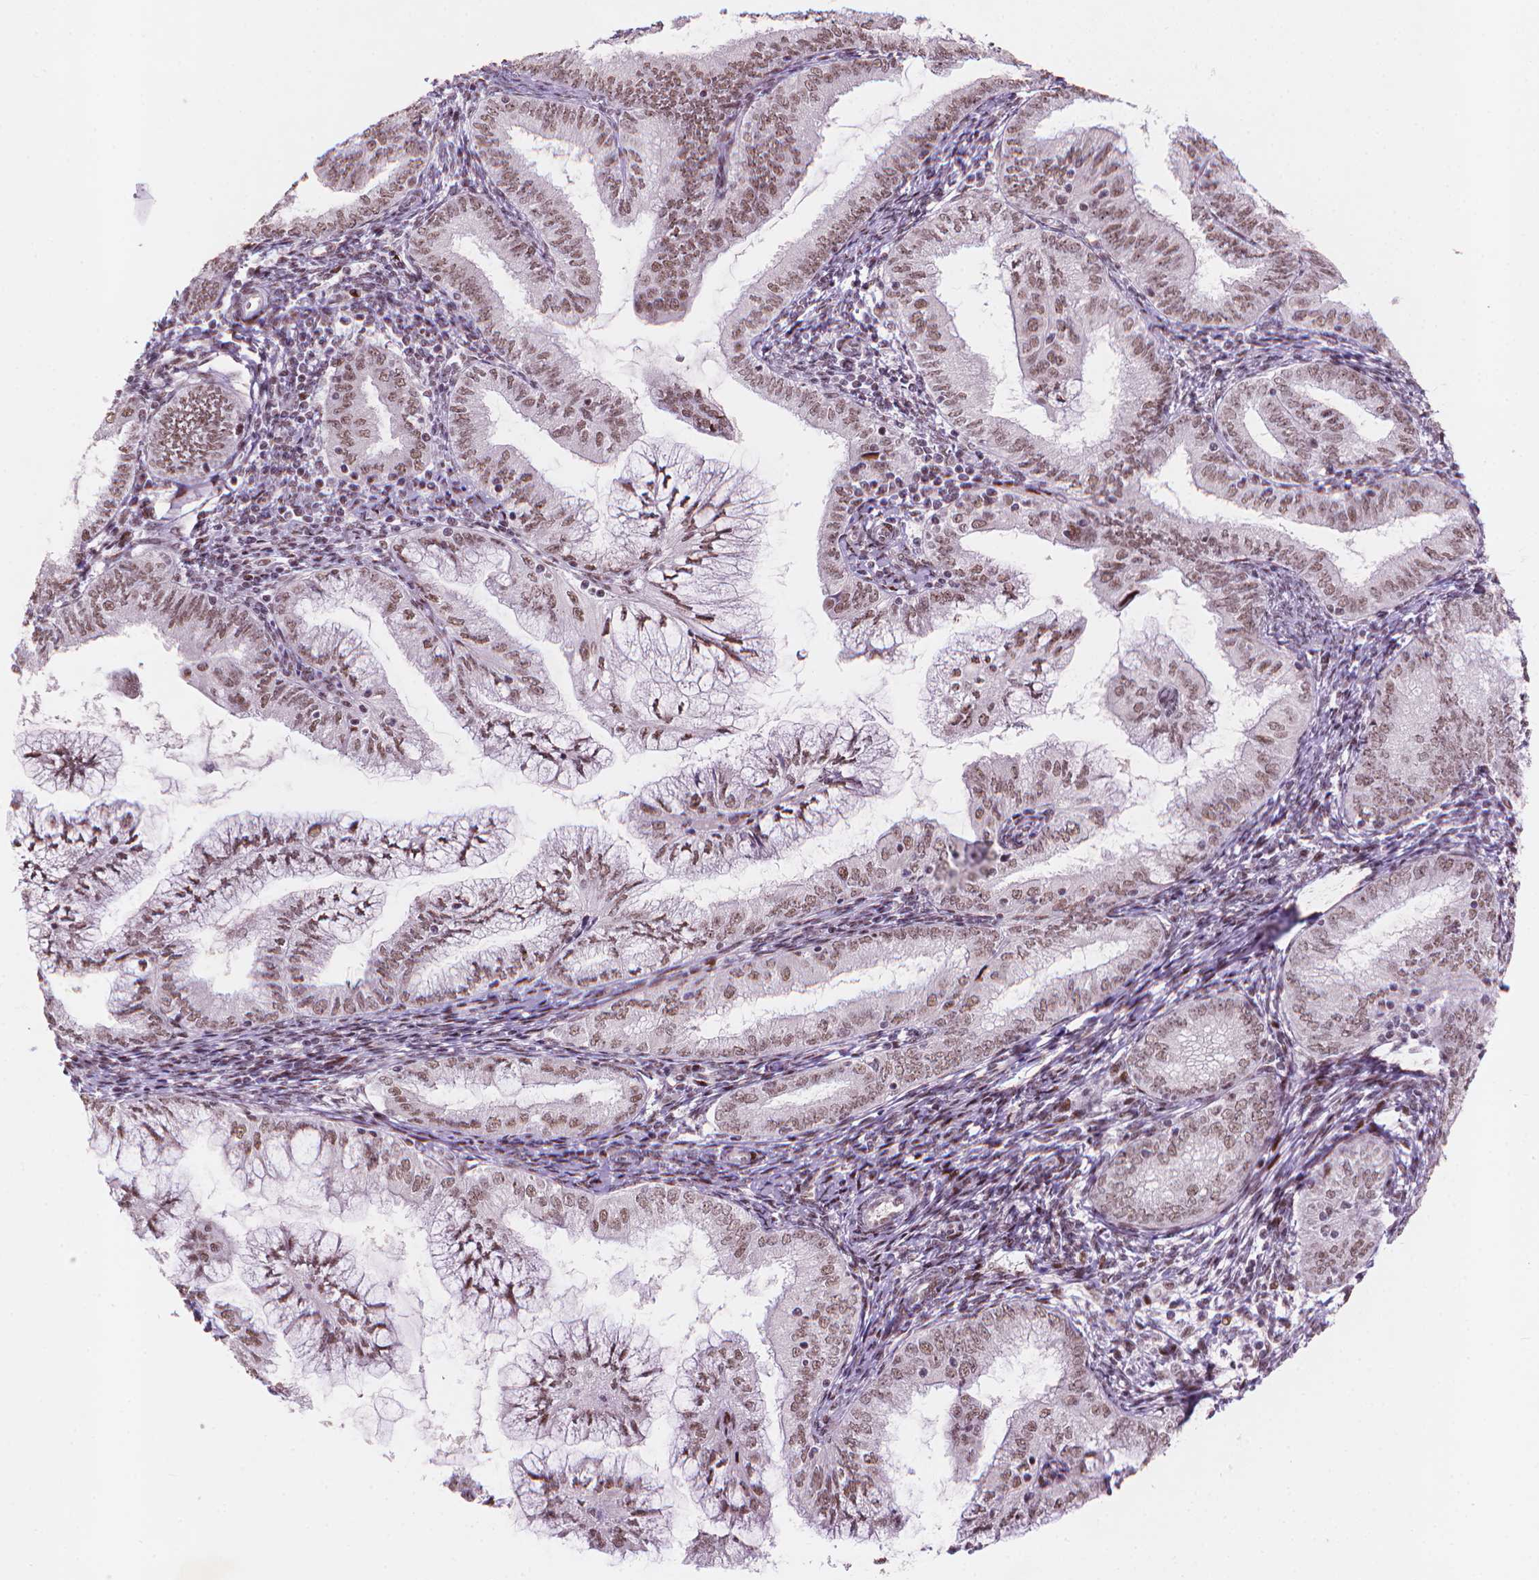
{"staining": {"intensity": "moderate", "quantity": ">75%", "location": "nuclear"}, "tissue": "endometrial cancer", "cell_type": "Tumor cells", "image_type": "cancer", "snomed": [{"axis": "morphology", "description": "Adenocarcinoma, NOS"}, {"axis": "topography", "description": "Endometrium"}], "caption": "IHC (DAB (3,3'-diaminobenzidine)) staining of endometrial cancer (adenocarcinoma) demonstrates moderate nuclear protein staining in approximately >75% of tumor cells.", "gene": "HES7", "patient": {"sex": "female", "age": 55}}